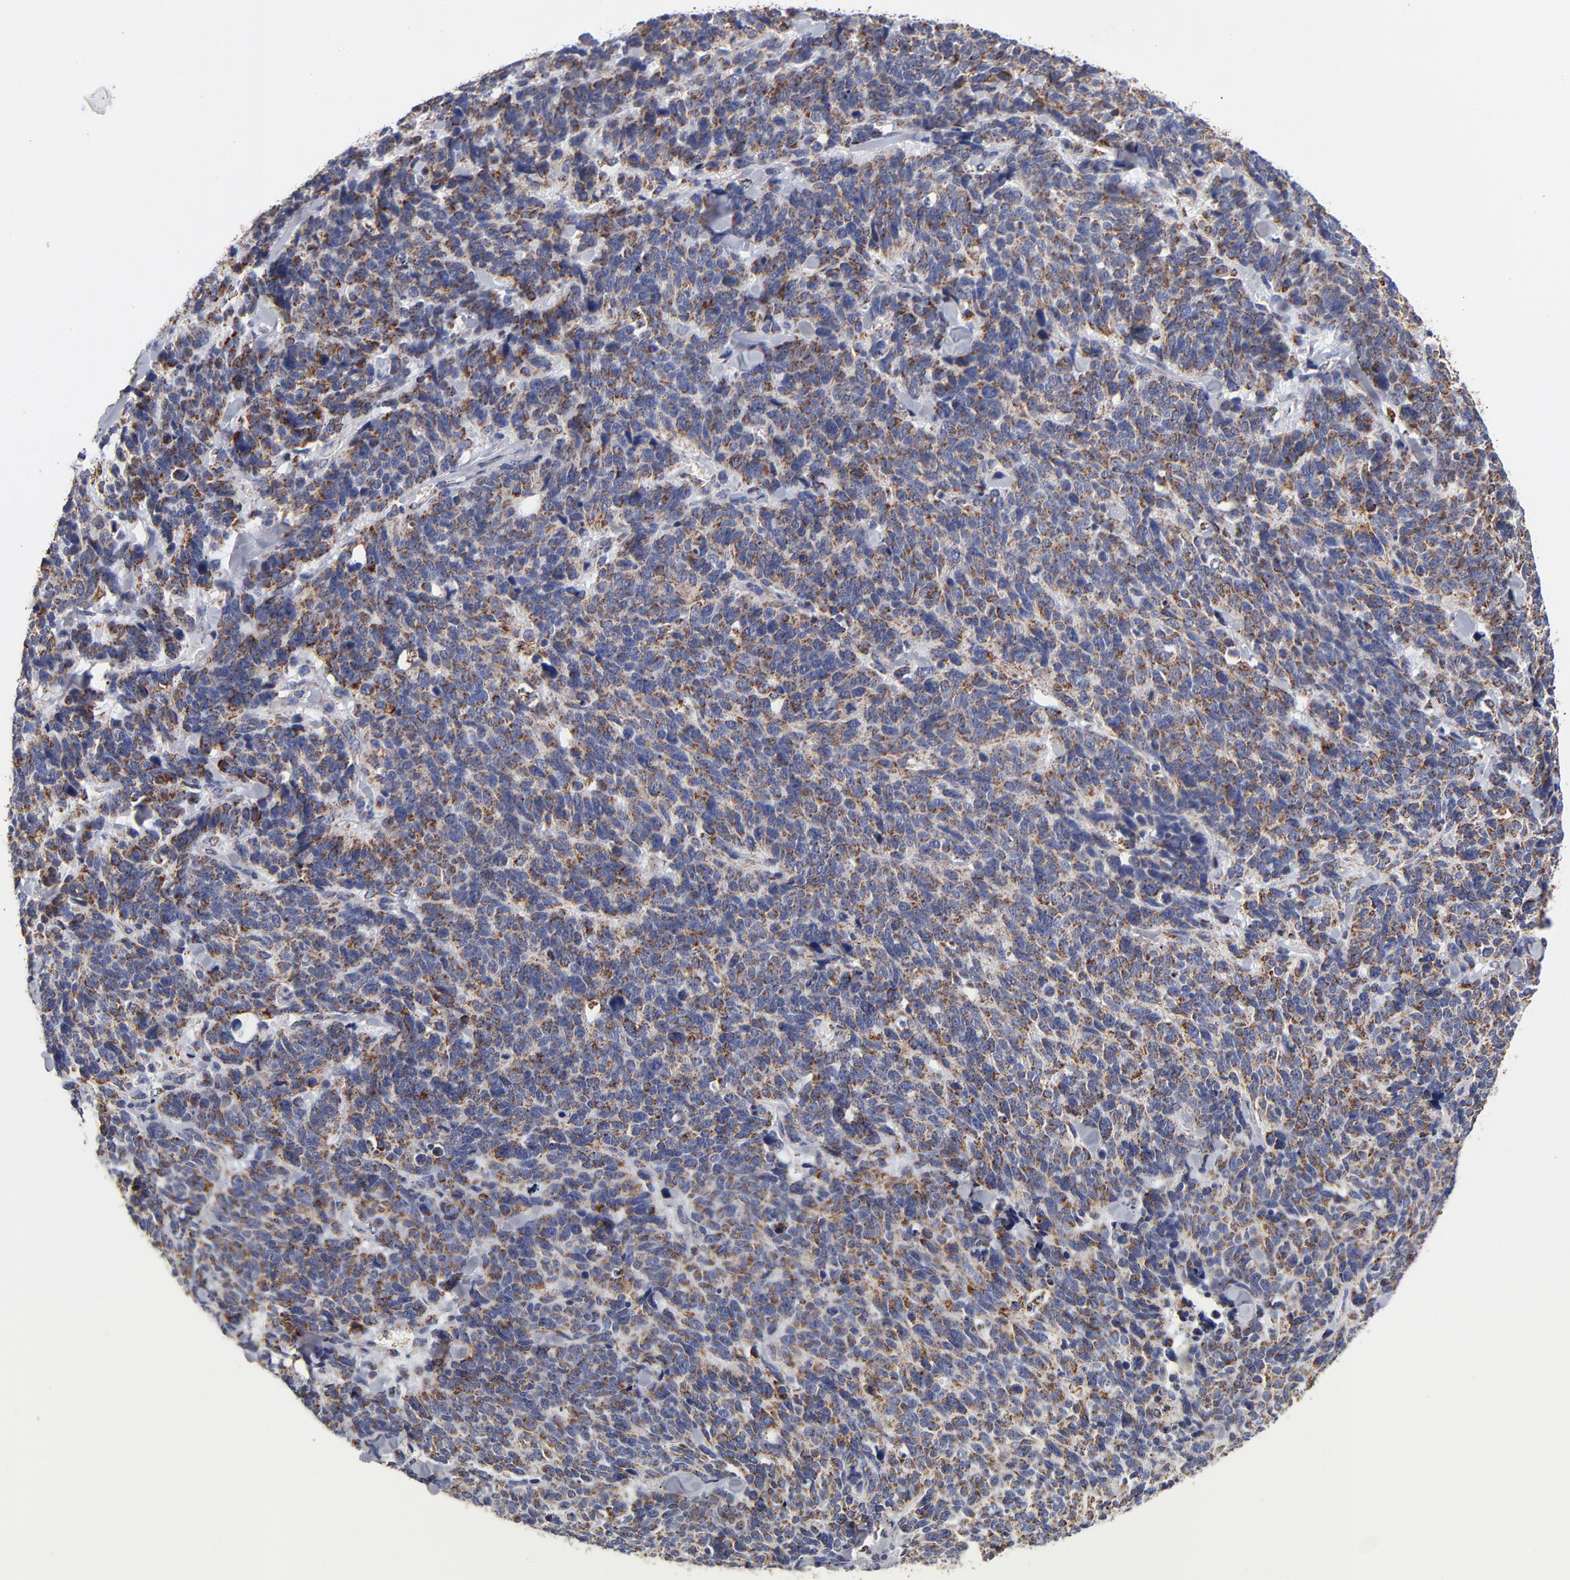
{"staining": {"intensity": "moderate", "quantity": ">75%", "location": "cytoplasmic/membranous"}, "tissue": "lung cancer", "cell_type": "Tumor cells", "image_type": "cancer", "snomed": [{"axis": "morphology", "description": "Neoplasm, malignant, NOS"}, {"axis": "topography", "description": "Lung"}], "caption": "Human lung cancer stained with a protein marker reveals moderate staining in tumor cells.", "gene": "ECHS1", "patient": {"sex": "female", "age": 58}}